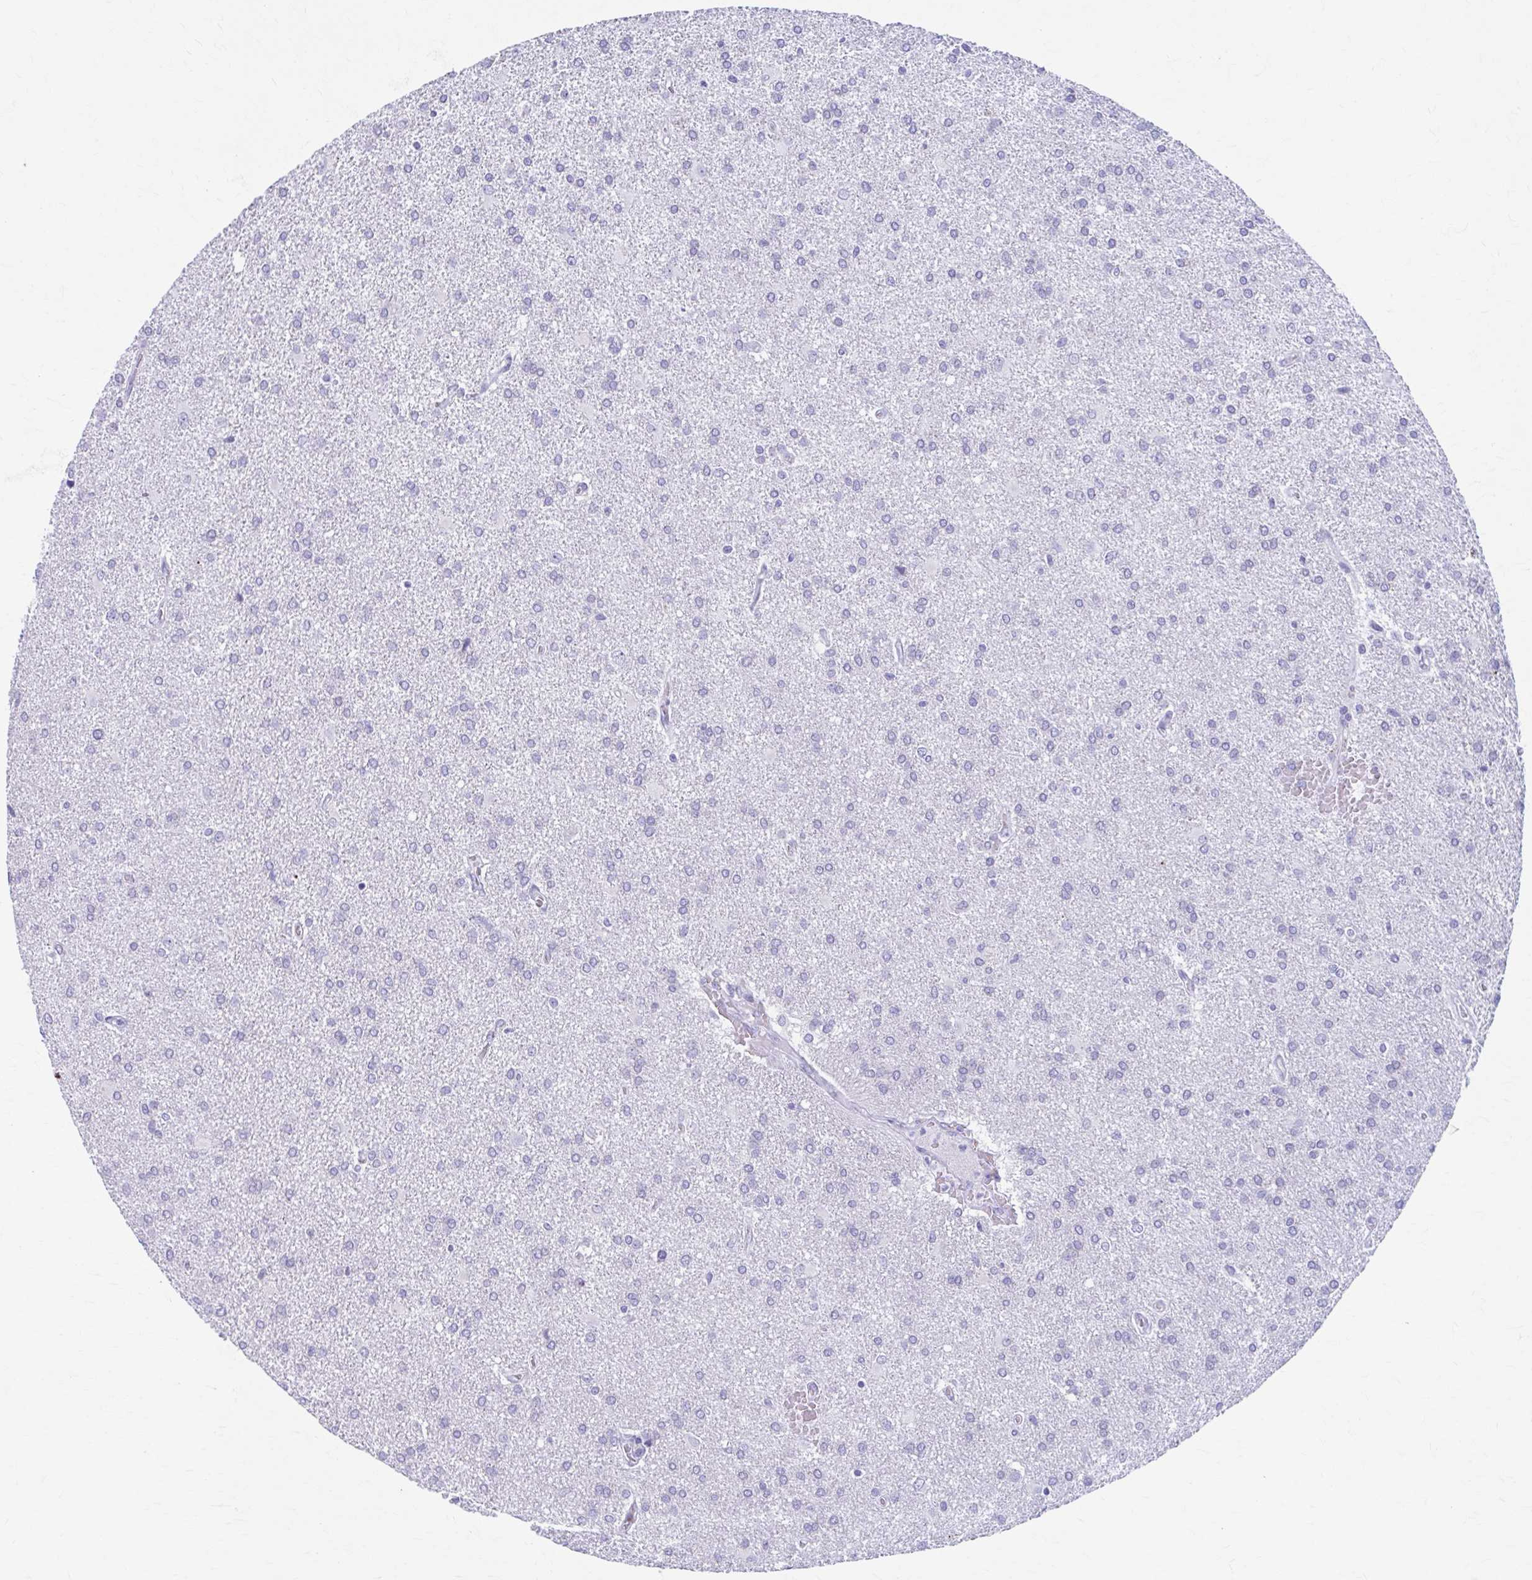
{"staining": {"intensity": "negative", "quantity": "none", "location": "none"}, "tissue": "glioma", "cell_type": "Tumor cells", "image_type": "cancer", "snomed": [{"axis": "morphology", "description": "Glioma, malignant, High grade"}, {"axis": "topography", "description": "Brain"}], "caption": "This is a image of IHC staining of malignant glioma (high-grade), which shows no expression in tumor cells.", "gene": "KCNE2", "patient": {"sex": "male", "age": 68}}